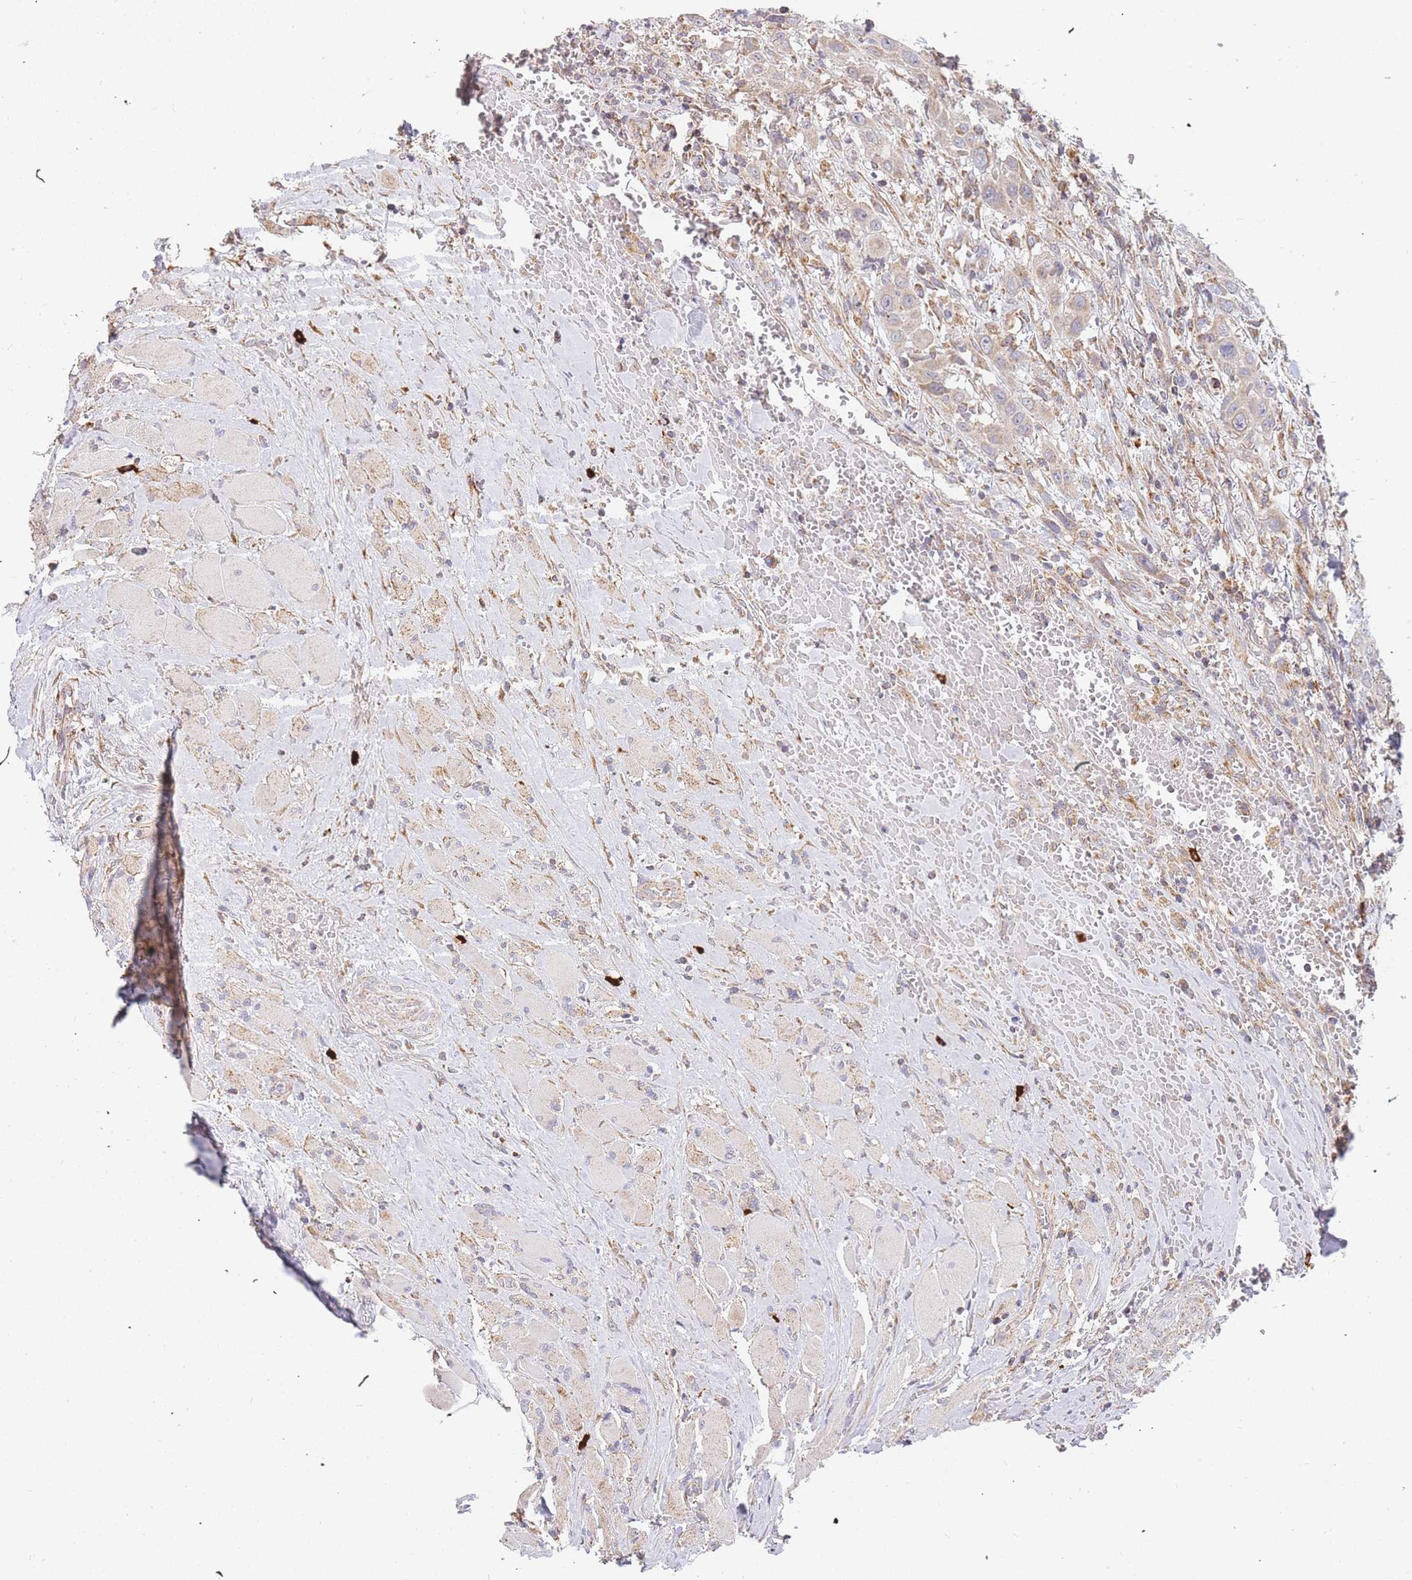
{"staining": {"intensity": "weak", "quantity": ">75%", "location": "cytoplasmic/membranous"}, "tissue": "head and neck cancer", "cell_type": "Tumor cells", "image_type": "cancer", "snomed": [{"axis": "morphology", "description": "Squamous cell carcinoma, NOS"}, {"axis": "topography", "description": "Head-Neck"}], "caption": "Weak cytoplasmic/membranous staining is identified in approximately >75% of tumor cells in head and neck squamous cell carcinoma. Using DAB (3,3'-diaminobenzidine) (brown) and hematoxylin (blue) stains, captured at high magnification using brightfield microscopy.", "gene": "ADCY9", "patient": {"sex": "male", "age": 81}}